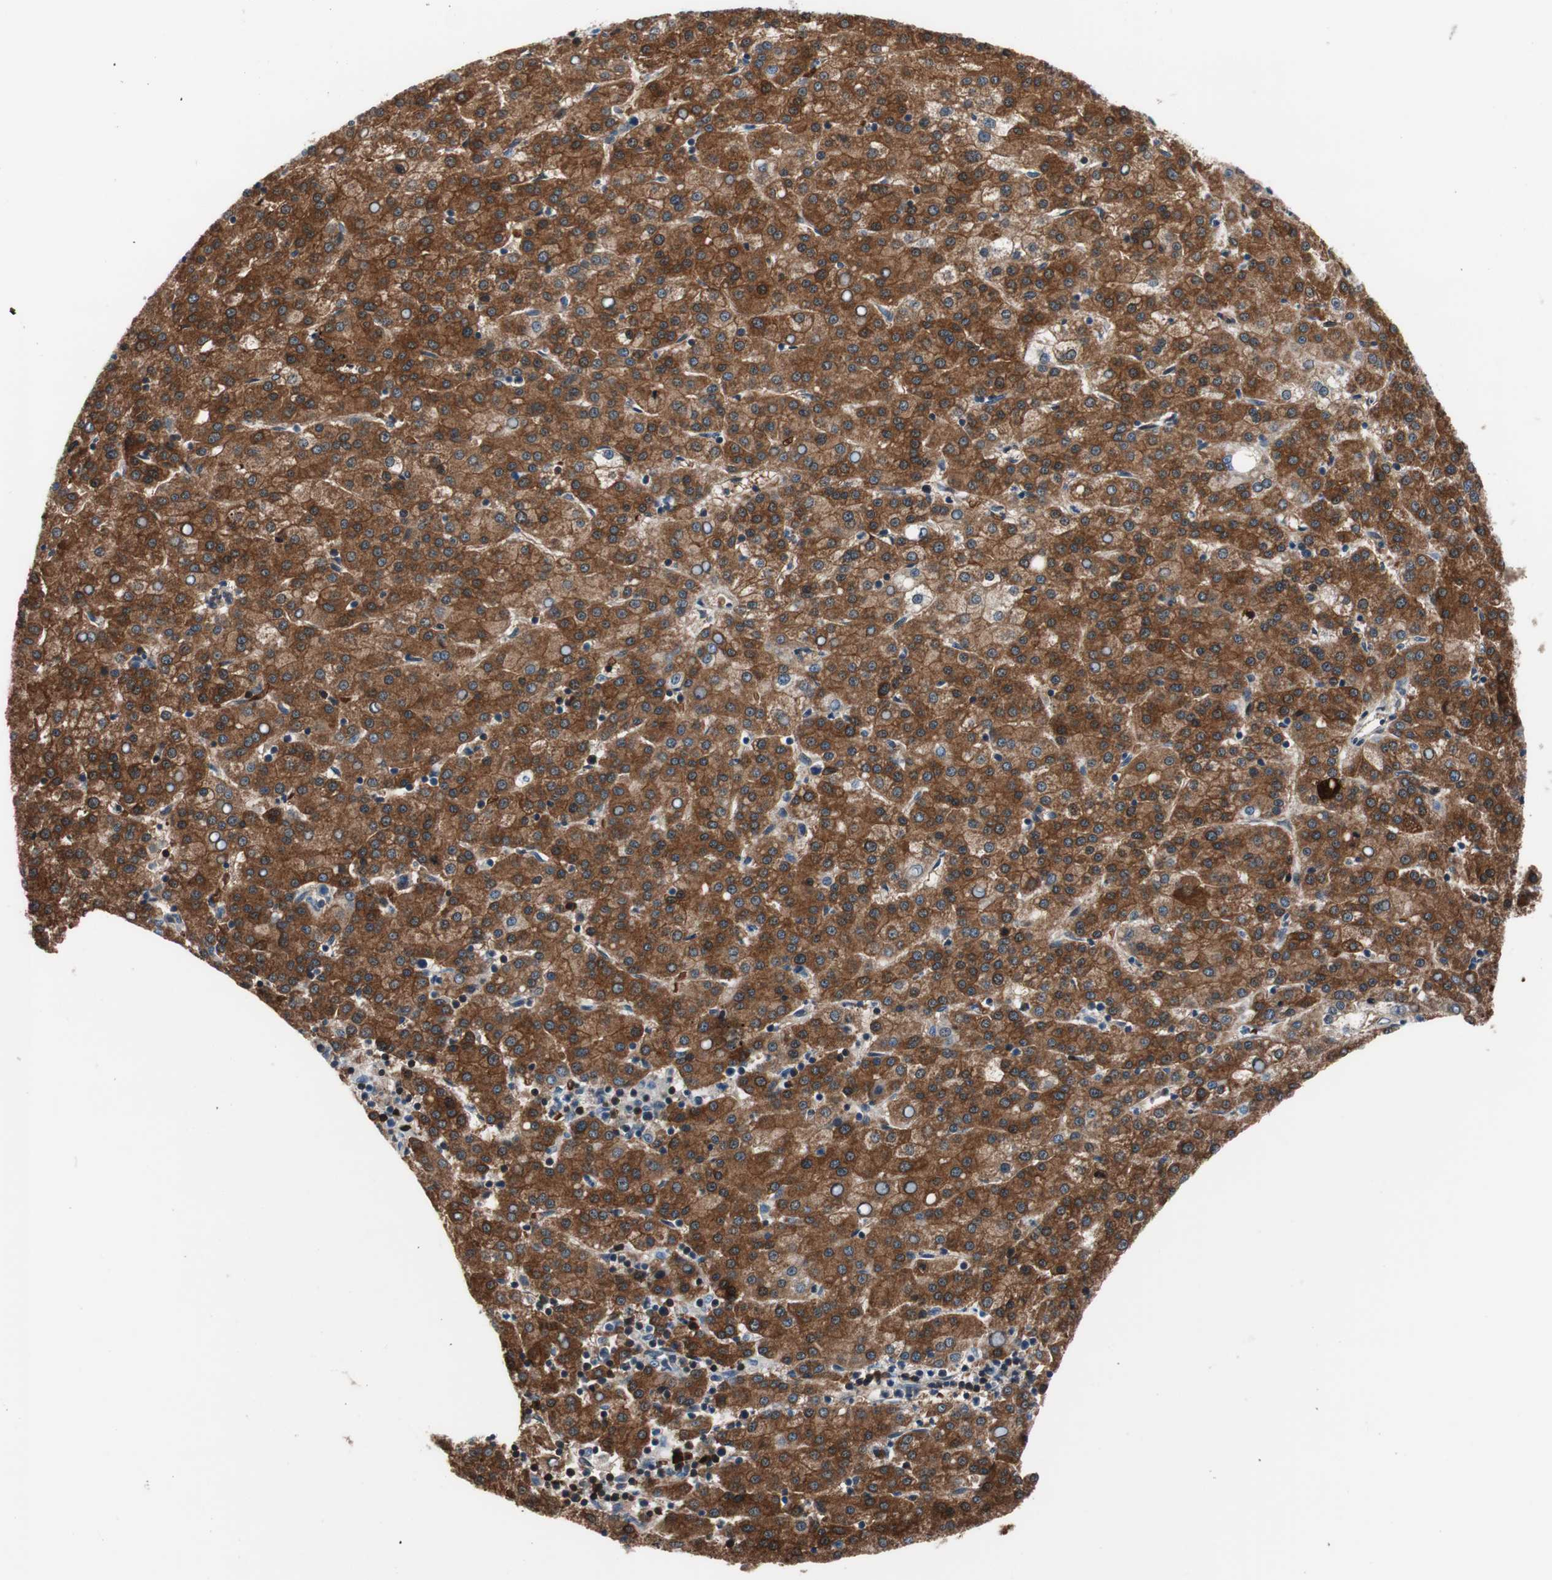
{"staining": {"intensity": "strong", "quantity": ">75%", "location": "cytoplasmic/membranous"}, "tissue": "liver cancer", "cell_type": "Tumor cells", "image_type": "cancer", "snomed": [{"axis": "morphology", "description": "Carcinoma, Hepatocellular, NOS"}, {"axis": "topography", "description": "Liver"}], "caption": "A brown stain highlights strong cytoplasmic/membranous staining of a protein in human liver cancer tumor cells.", "gene": "PRDX2", "patient": {"sex": "female", "age": 58}}